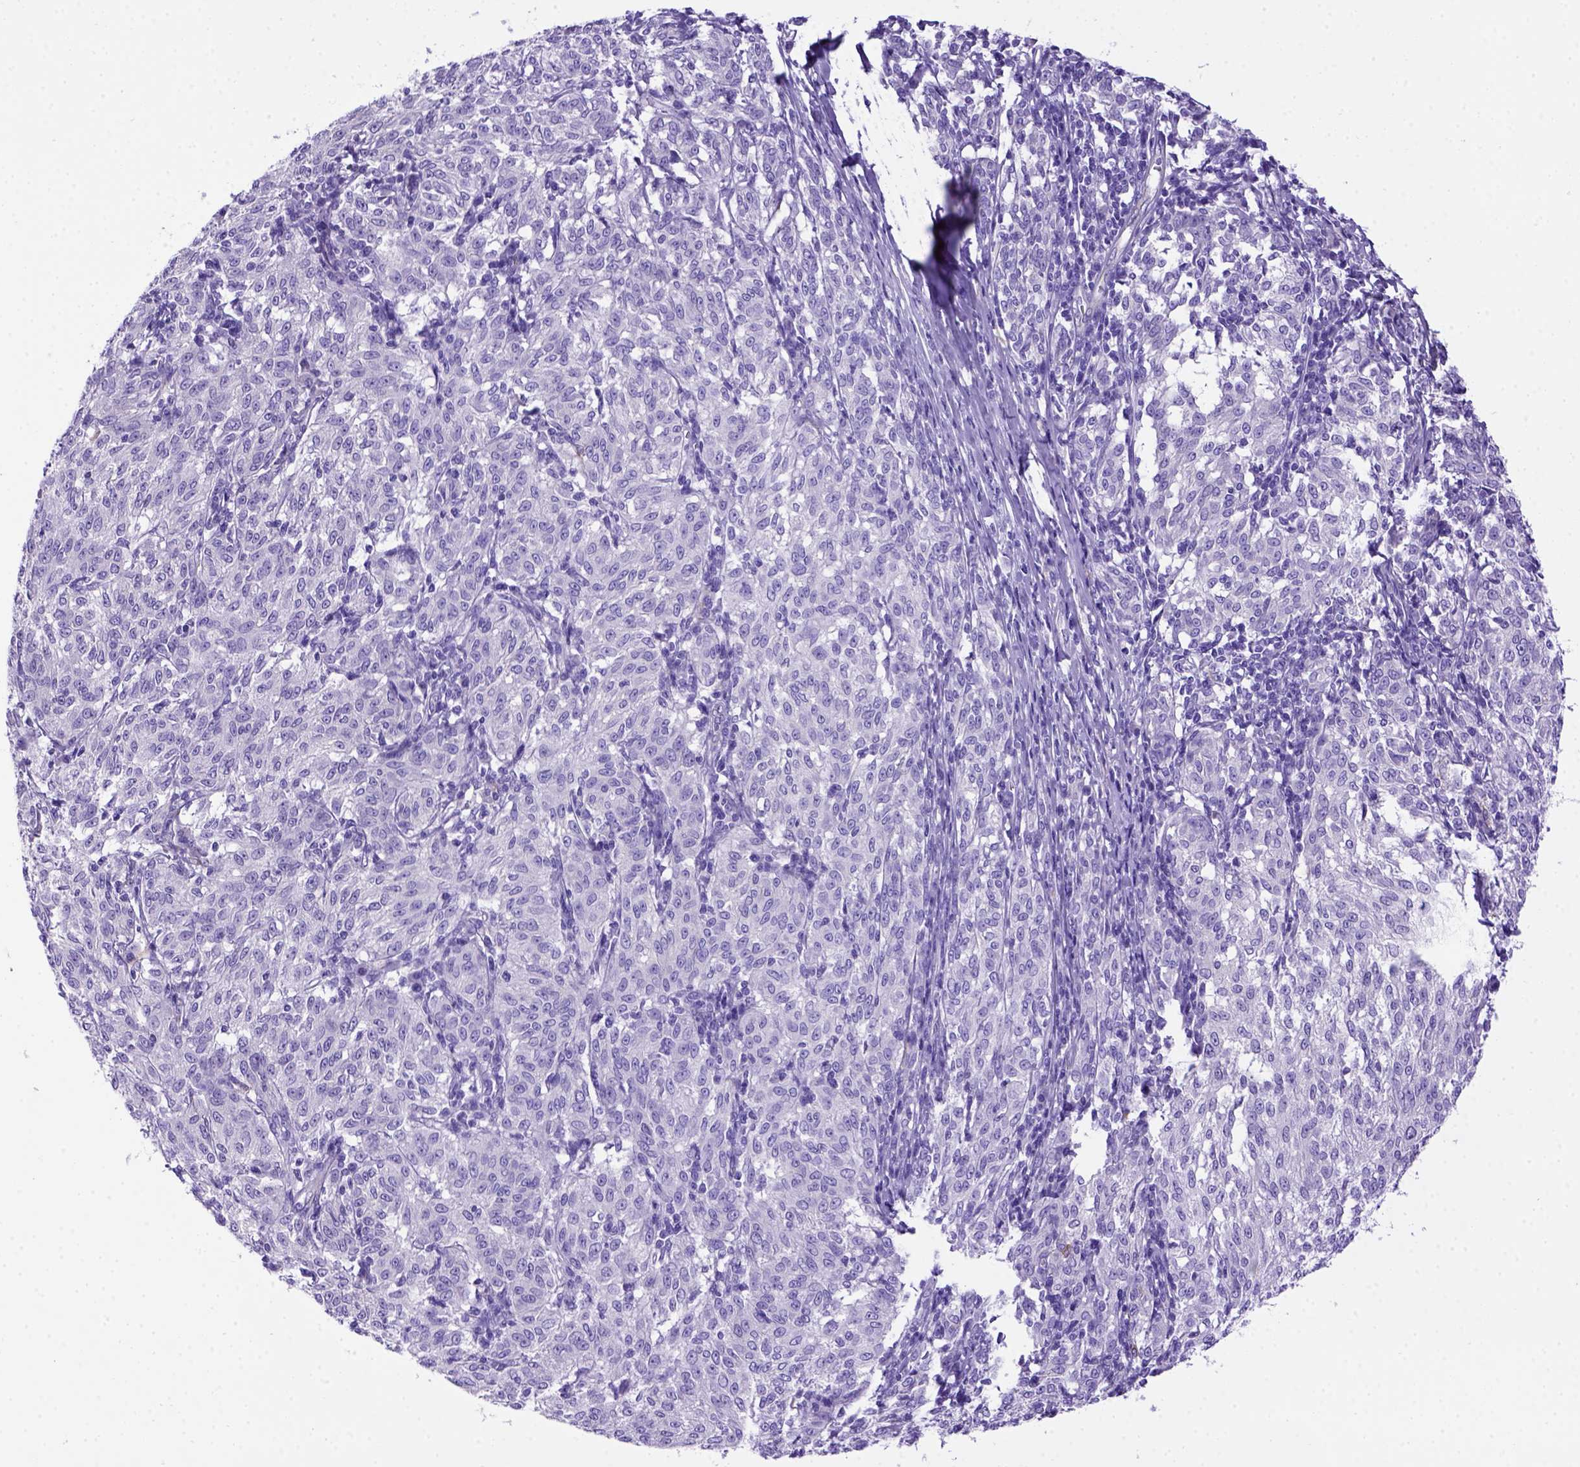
{"staining": {"intensity": "negative", "quantity": "none", "location": "none"}, "tissue": "melanoma", "cell_type": "Tumor cells", "image_type": "cancer", "snomed": [{"axis": "morphology", "description": "Malignant melanoma, NOS"}, {"axis": "topography", "description": "Skin"}], "caption": "DAB immunohistochemical staining of human melanoma reveals no significant positivity in tumor cells.", "gene": "PTGES", "patient": {"sex": "female", "age": 72}}